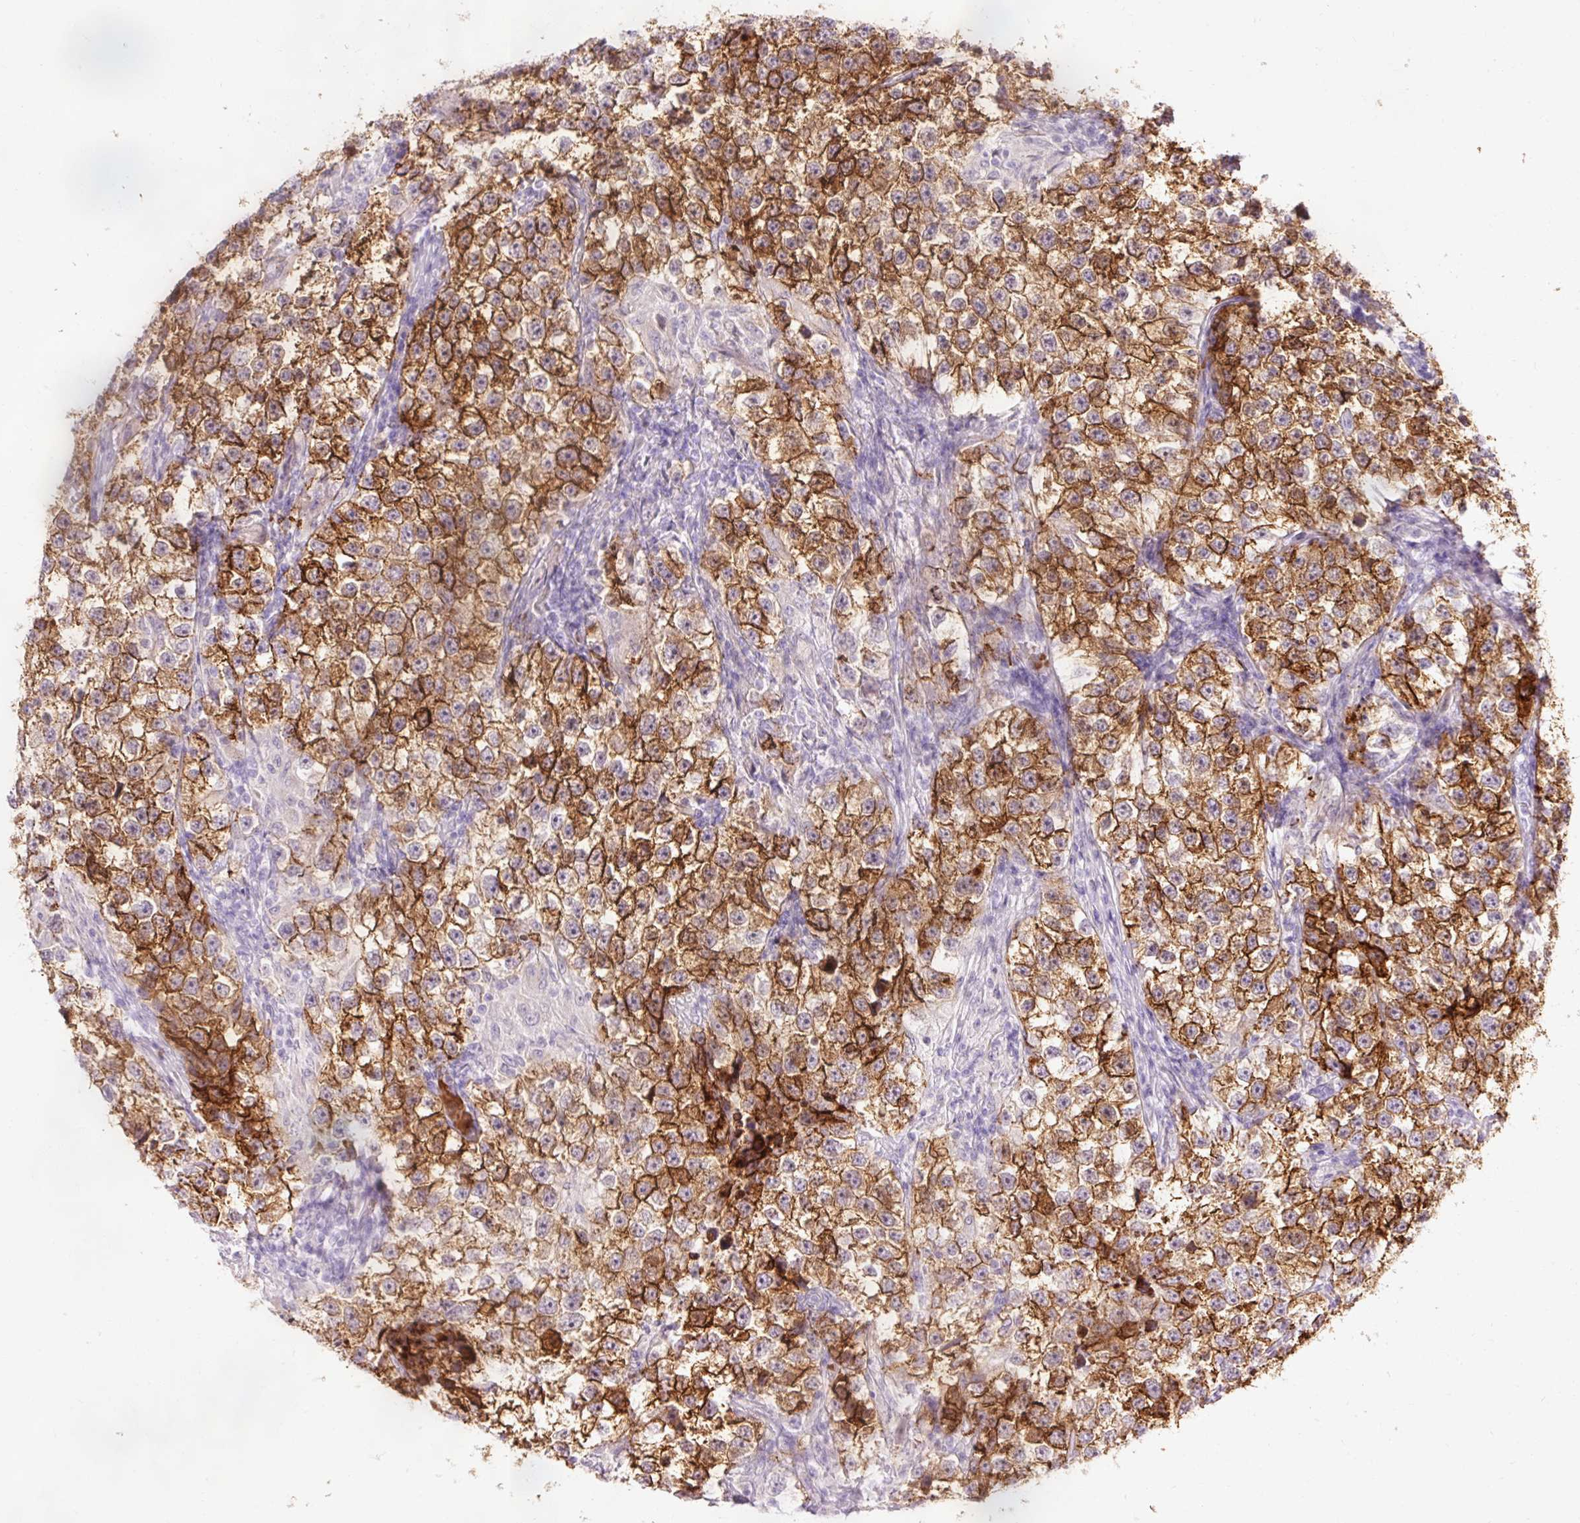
{"staining": {"intensity": "strong", "quantity": ">75%", "location": "cytoplasmic/membranous"}, "tissue": "testis cancer", "cell_type": "Tumor cells", "image_type": "cancer", "snomed": [{"axis": "morphology", "description": "Seminoma, NOS"}, {"axis": "topography", "description": "Testis"}], "caption": "Tumor cells show high levels of strong cytoplasmic/membranous positivity in about >75% of cells in testis cancer. The protein of interest is stained brown, and the nuclei are stained in blue (DAB (3,3'-diaminobenzidine) IHC with brightfield microscopy, high magnification).", "gene": "DHRS11", "patient": {"sex": "male", "age": 46}}